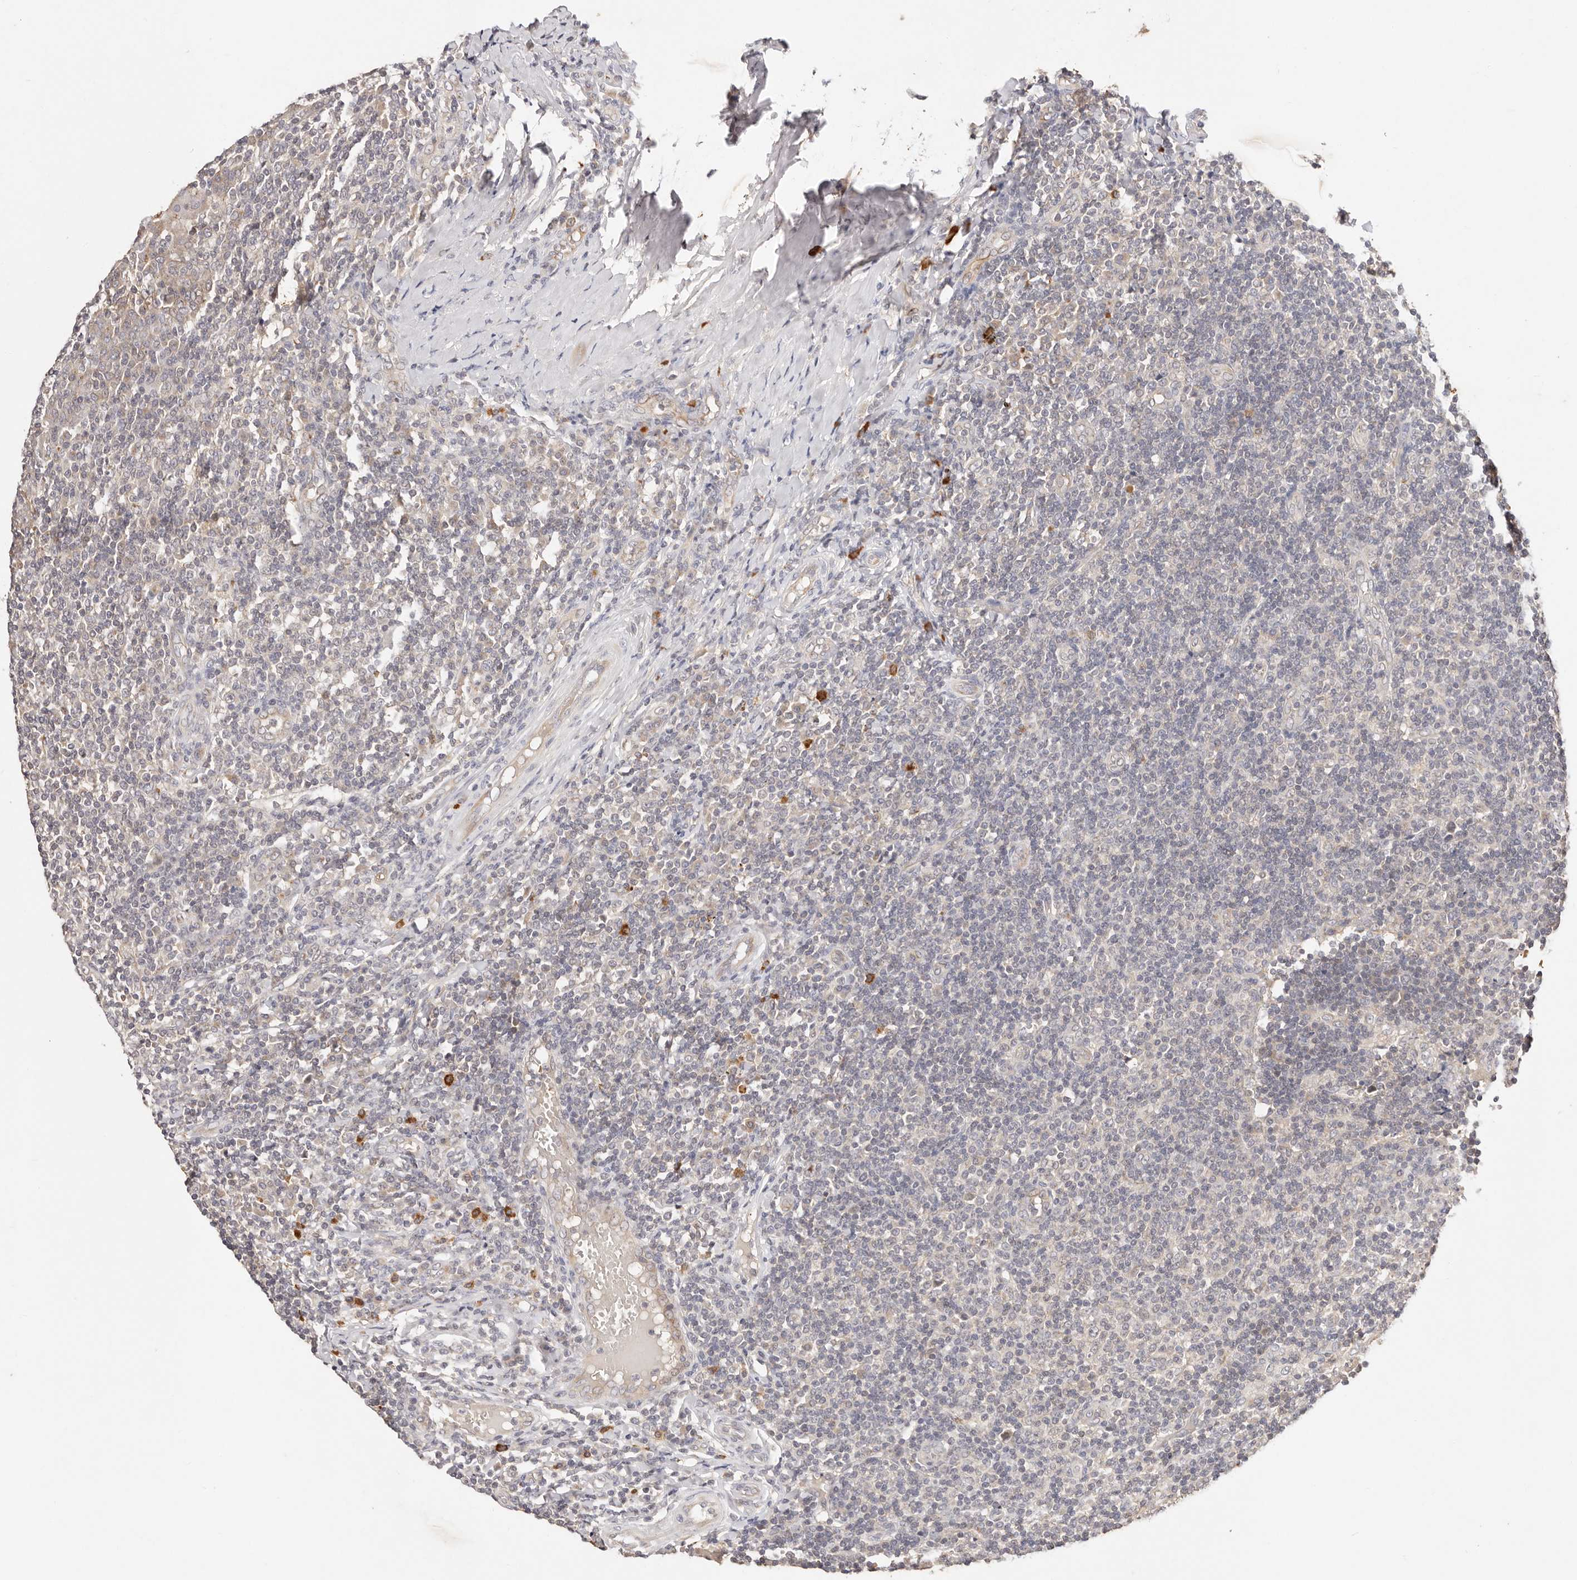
{"staining": {"intensity": "negative", "quantity": "none", "location": "none"}, "tissue": "tonsil", "cell_type": "Germinal center cells", "image_type": "normal", "snomed": [{"axis": "morphology", "description": "Normal tissue, NOS"}, {"axis": "topography", "description": "Tonsil"}], "caption": "The histopathology image exhibits no staining of germinal center cells in unremarkable tonsil. The staining was performed using DAB to visualize the protein expression in brown, while the nuclei were stained in blue with hematoxylin (Magnification: 20x).", "gene": "CXADR", "patient": {"sex": "female", "age": 19}}